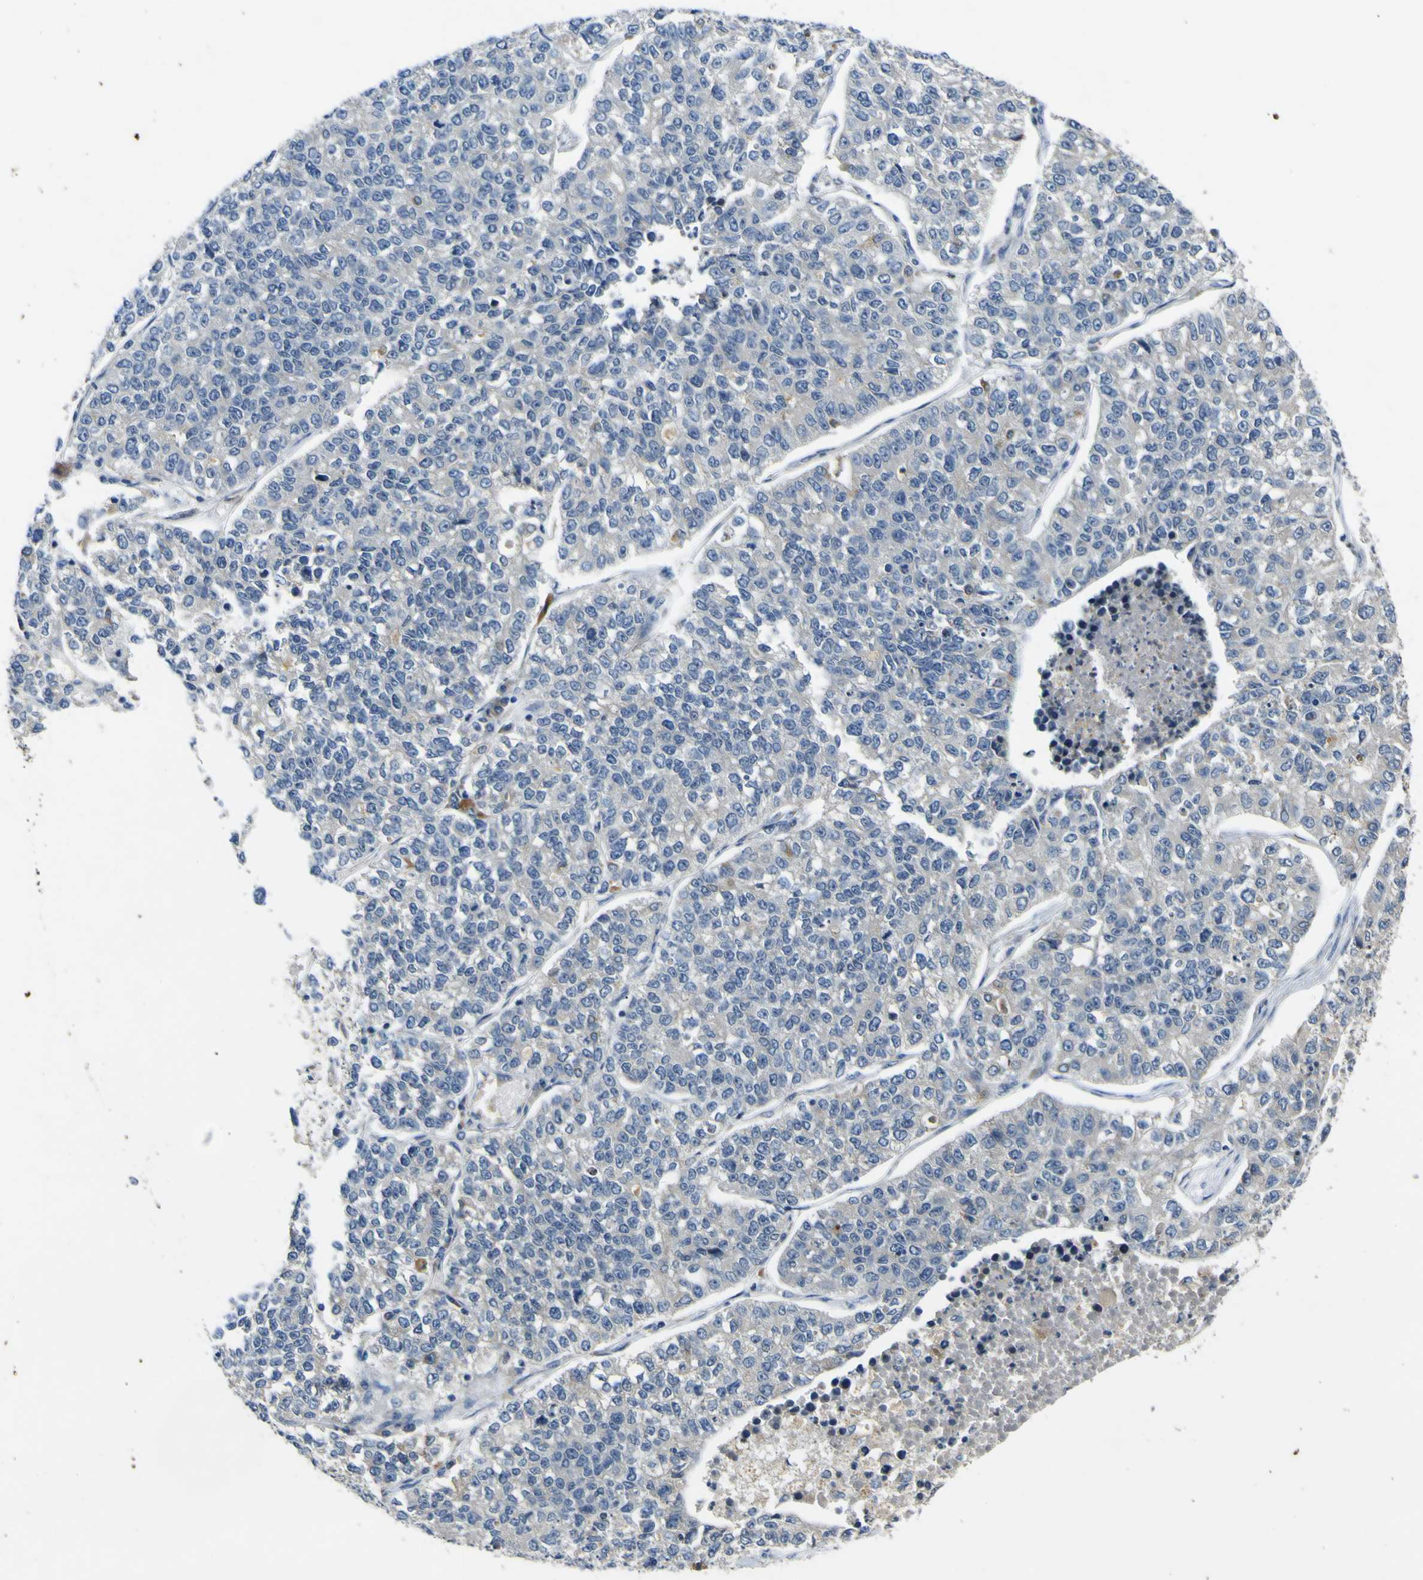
{"staining": {"intensity": "negative", "quantity": "none", "location": "none"}, "tissue": "lung cancer", "cell_type": "Tumor cells", "image_type": "cancer", "snomed": [{"axis": "morphology", "description": "Adenocarcinoma, NOS"}, {"axis": "topography", "description": "Lung"}], "caption": "This is an immunohistochemistry (IHC) histopathology image of human lung cancer (adenocarcinoma). There is no positivity in tumor cells.", "gene": "LDLR", "patient": {"sex": "male", "age": 49}}